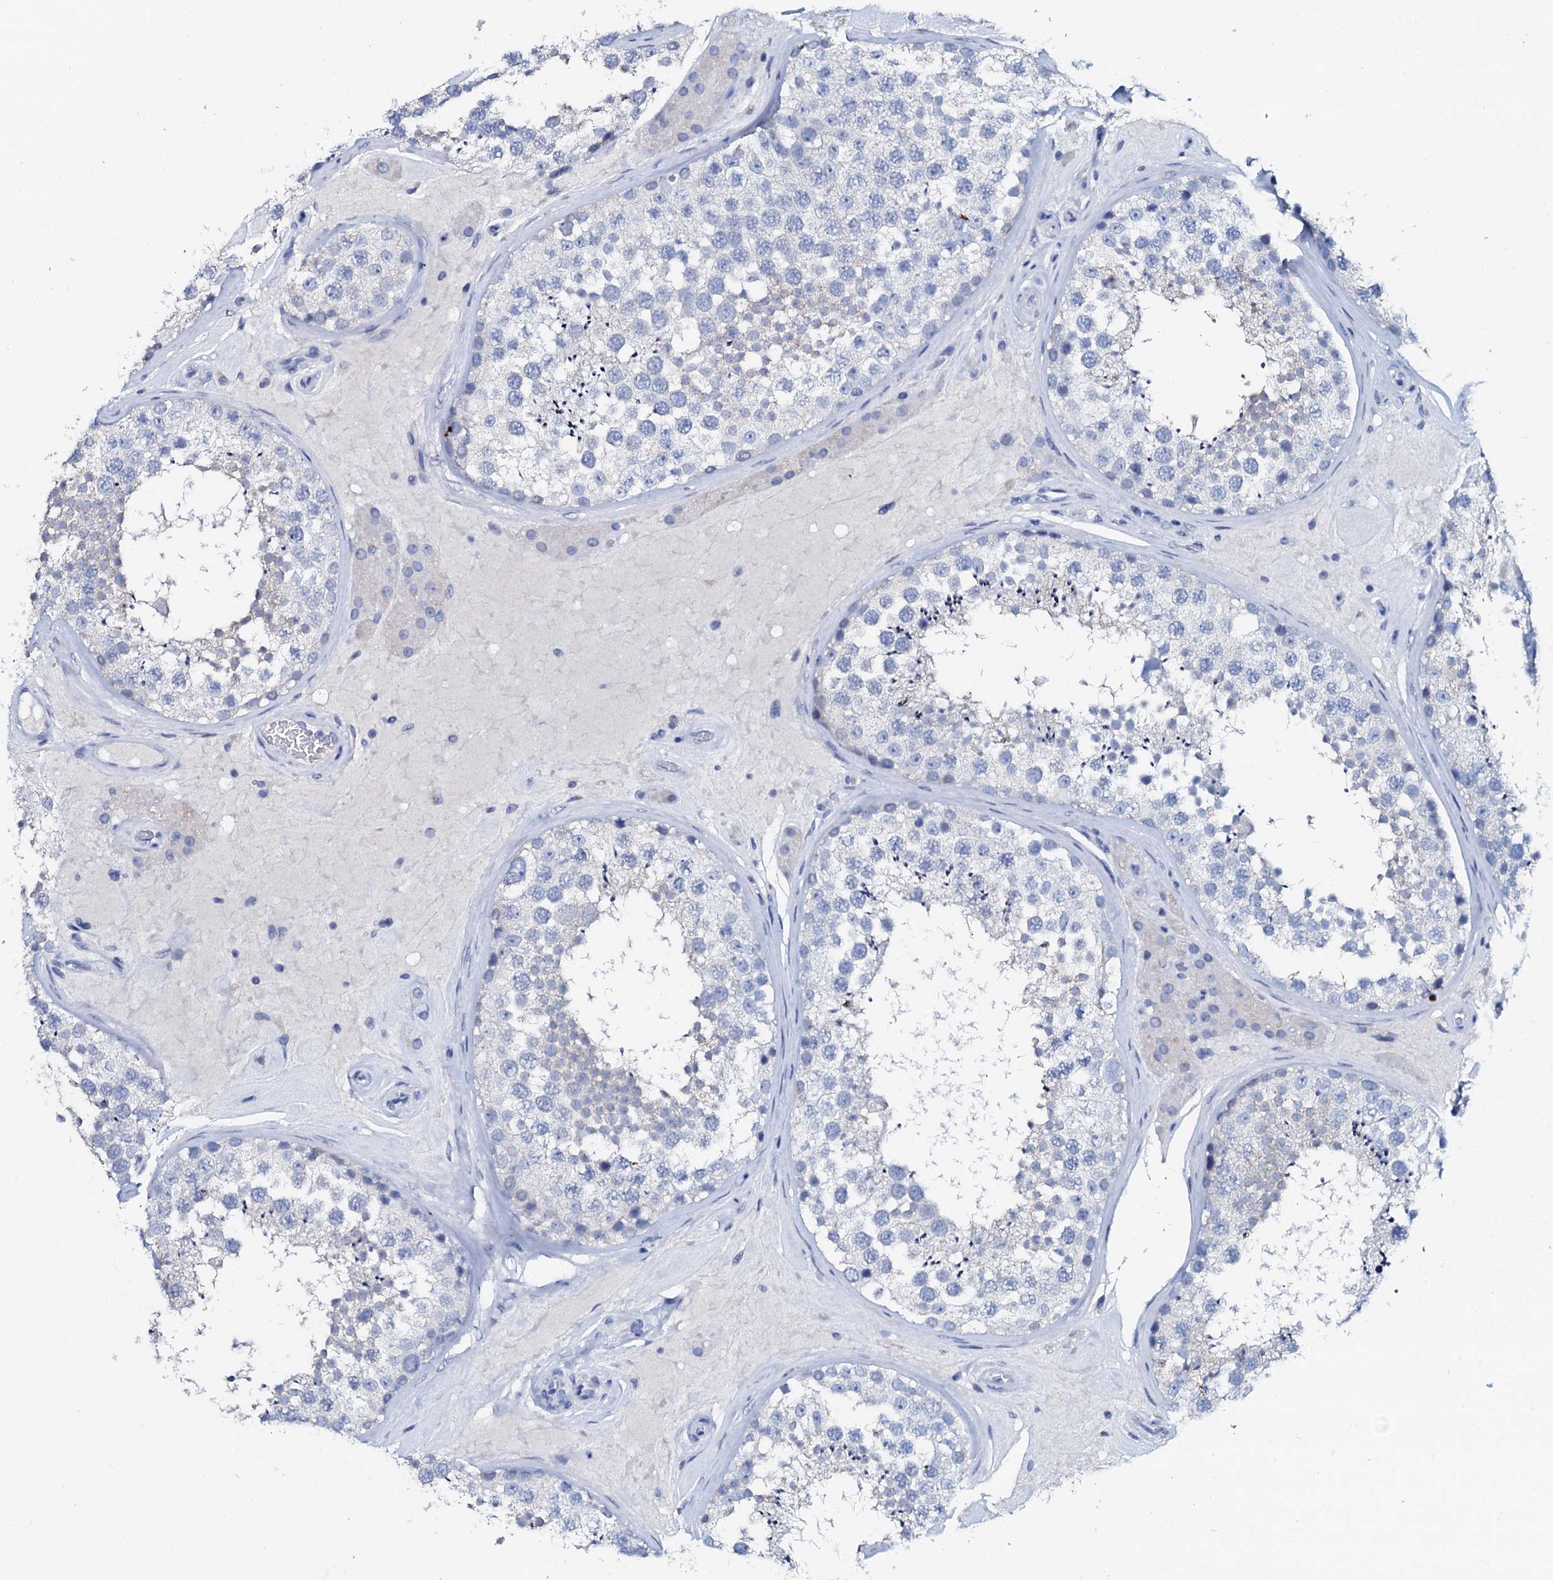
{"staining": {"intensity": "negative", "quantity": "none", "location": "none"}, "tissue": "testis", "cell_type": "Cells in seminiferous ducts", "image_type": "normal", "snomed": [{"axis": "morphology", "description": "Normal tissue, NOS"}, {"axis": "topography", "description": "Testis"}], "caption": "IHC micrograph of benign testis stained for a protein (brown), which shows no positivity in cells in seminiferous ducts. Nuclei are stained in blue.", "gene": "AMER2", "patient": {"sex": "male", "age": 46}}